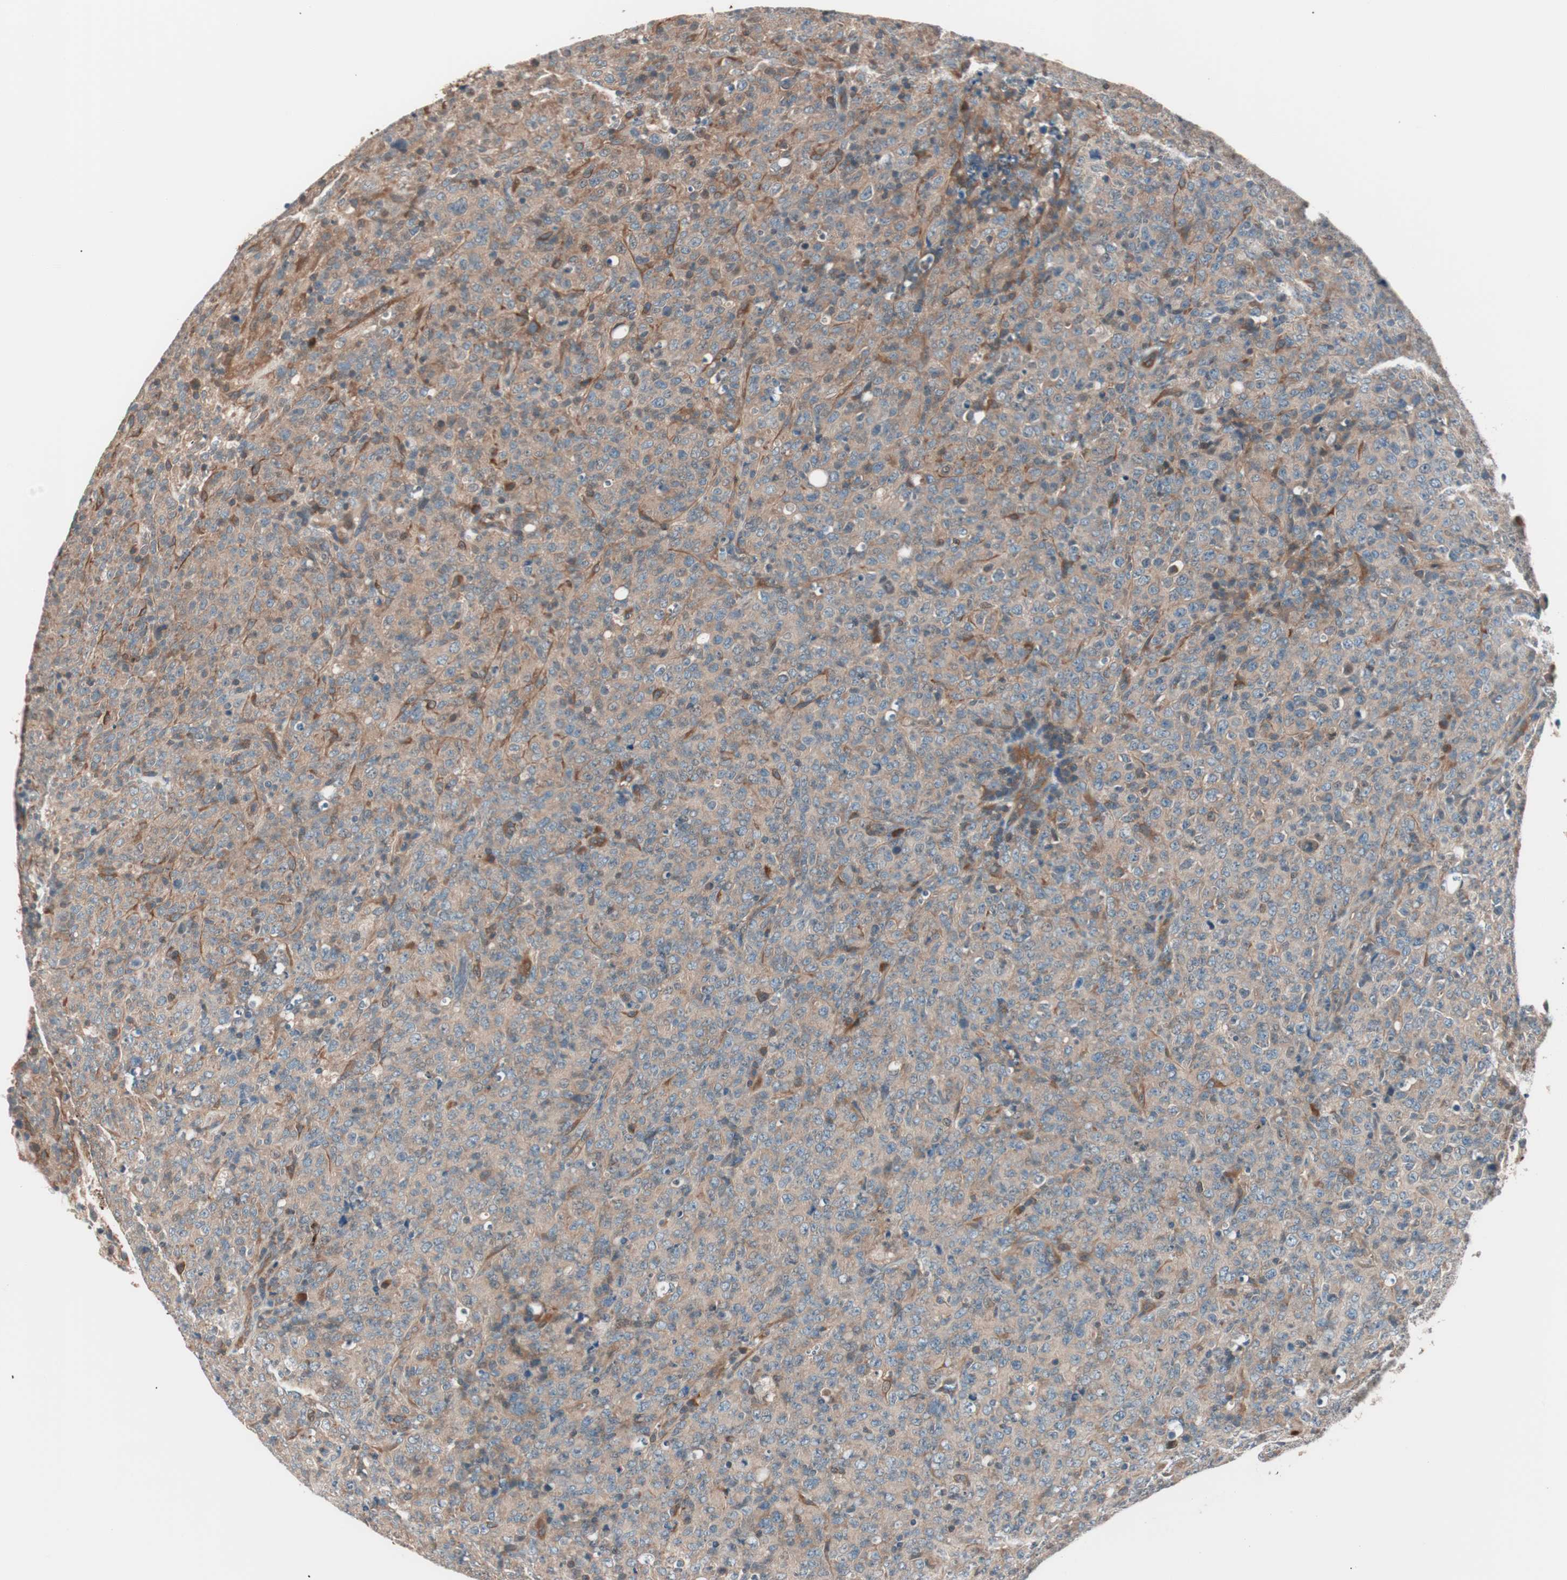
{"staining": {"intensity": "moderate", "quantity": ">75%", "location": "cytoplasmic/membranous"}, "tissue": "lymphoma", "cell_type": "Tumor cells", "image_type": "cancer", "snomed": [{"axis": "morphology", "description": "Malignant lymphoma, non-Hodgkin's type, High grade"}, {"axis": "topography", "description": "Tonsil"}], "caption": "Immunohistochemistry image of neoplastic tissue: human lymphoma stained using immunohistochemistry (IHC) shows medium levels of moderate protein expression localized specifically in the cytoplasmic/membranous of tumor cells, appearing as a cytoplasmic/membranous brown color.", "gene": "TSG101", "patient": {"sex": "female", "age": 36}}